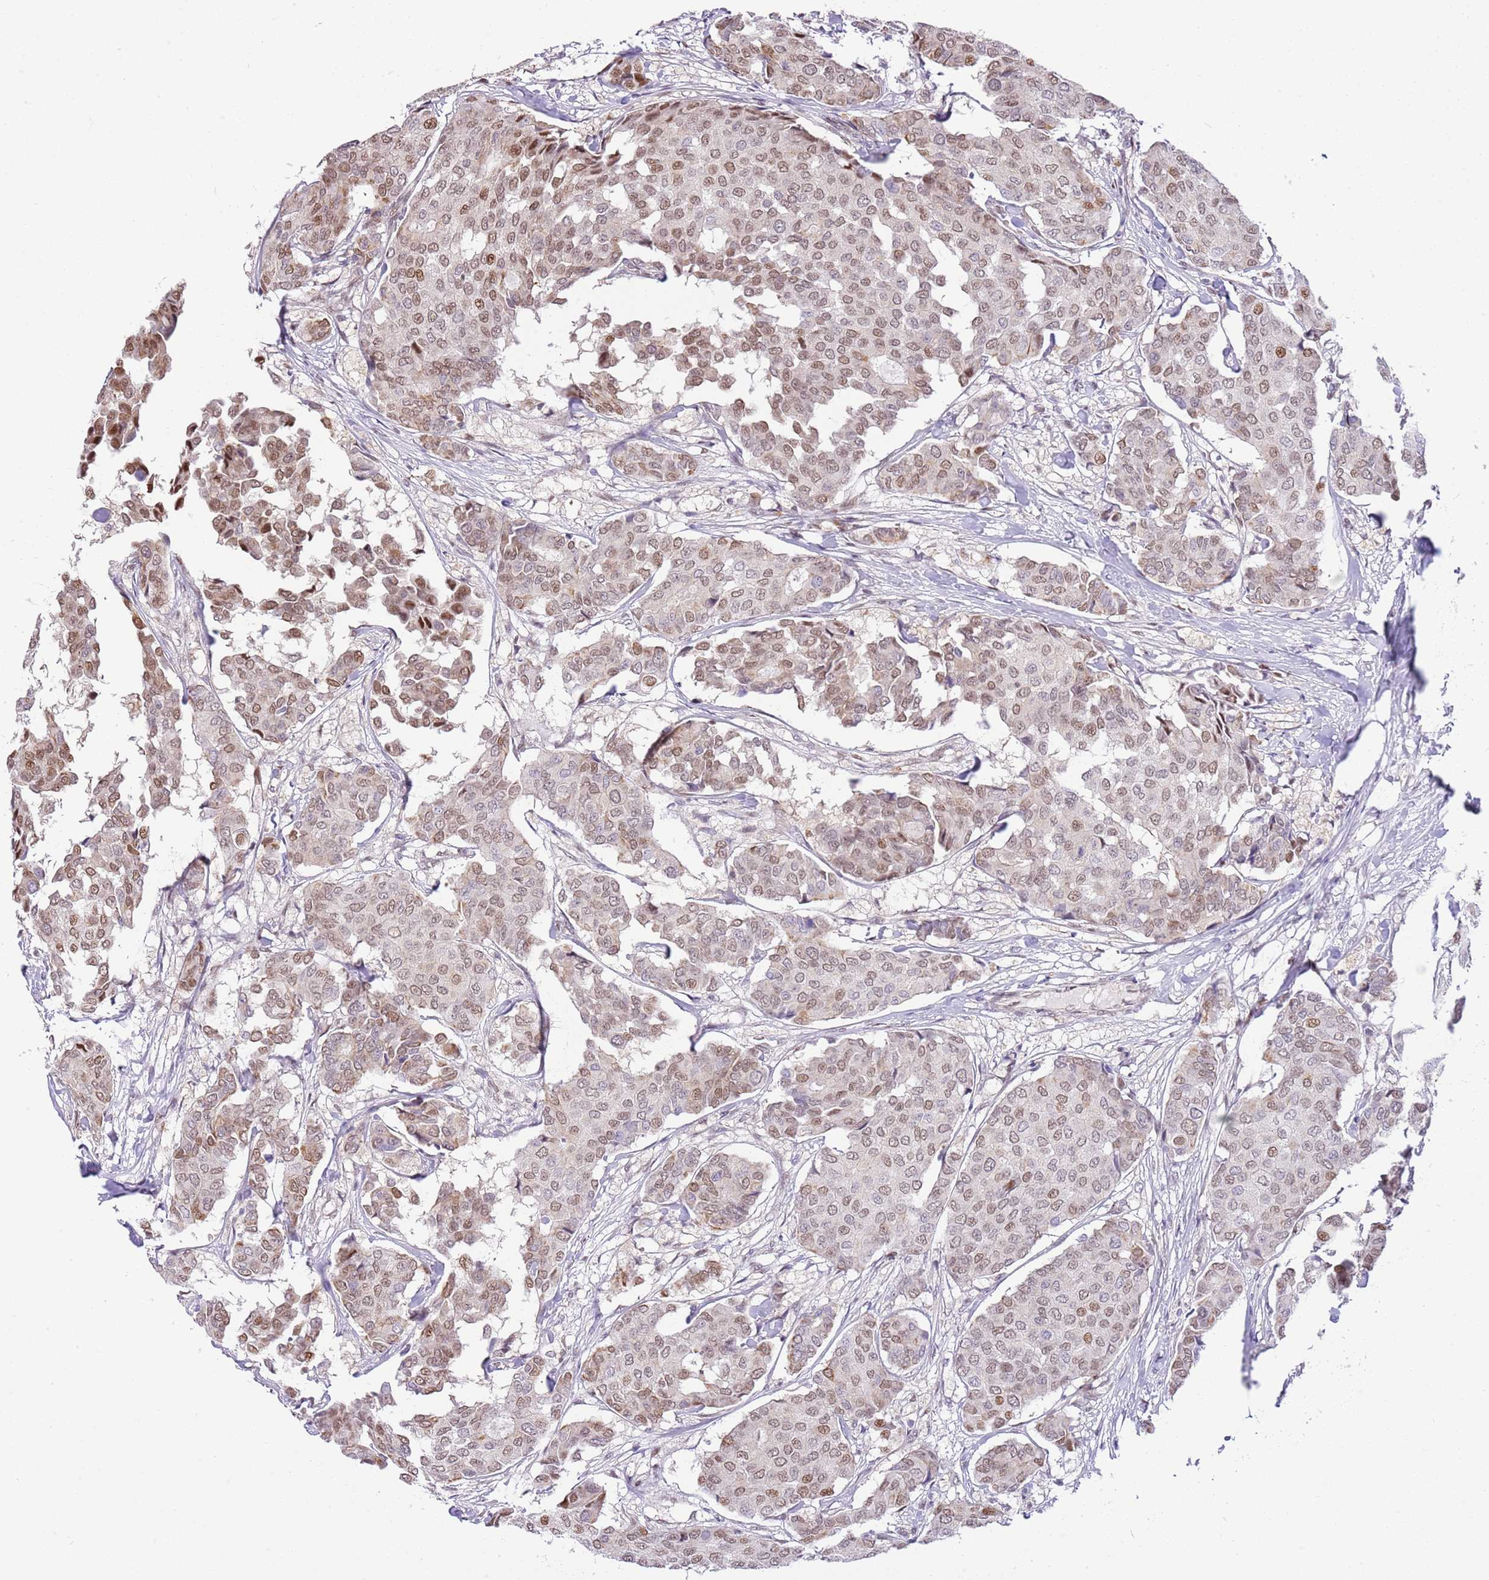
{"staining": {"intensity": "moderate", "quantity": ">75%", "location": "nuclear"}, "tissue": "breast cancer", "cell_type": "Tumor cells", "image_type": "cancer", "snomed": [{"axis": "morphology", "description": "Duct carcinoma"}, {"axis": "topography", "description": "Breast"}], "caption": "Human breast cancer (invasive ductal carcinoma) stained with a brown dye exhibits moderate nuclear positive positivity in about >75% of tumor cells.", "gene": "RFK", "patient": {"sex": "female", "age": 75}}